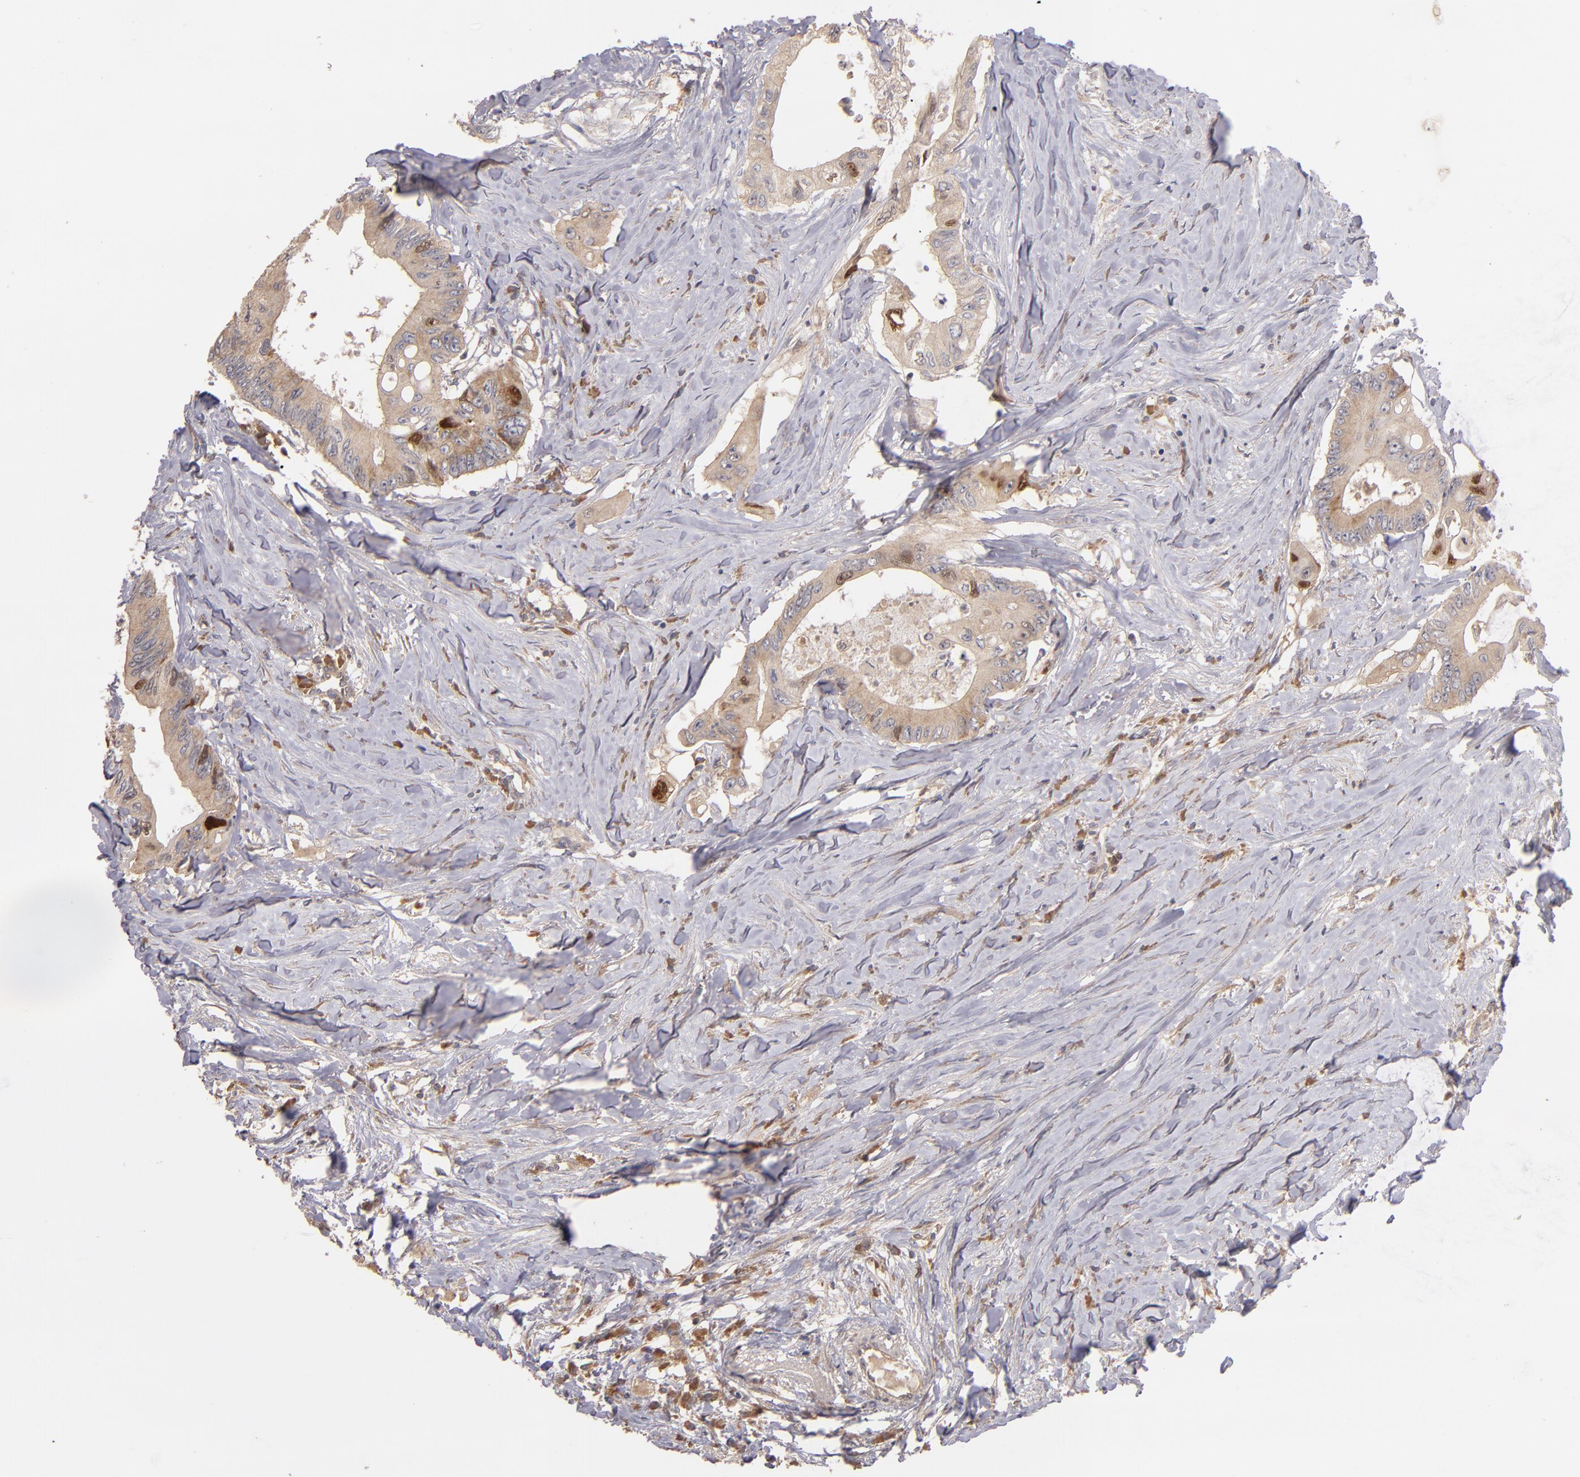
{"staining": {"intensity": "moderate", "quantity": ">75%", "location": "cytoplasmic/membranous"}, "tissue": "colorectal cancer", "cell_type": "Tumor cells", "image_type": "cancer", "snomed": [{"axis": "morphology", "description": "Adenocarcinoma, NOS"}, {"axis": "topography", "description": "Colon"}], "caption": "Tumor cells display moderate cytoplasmic/membranous positivity in approximately >75% of cells in colorectal adenocarcinoma.", "gene": "UPF3B", "patient": {"sex": "male", "age": 65}}